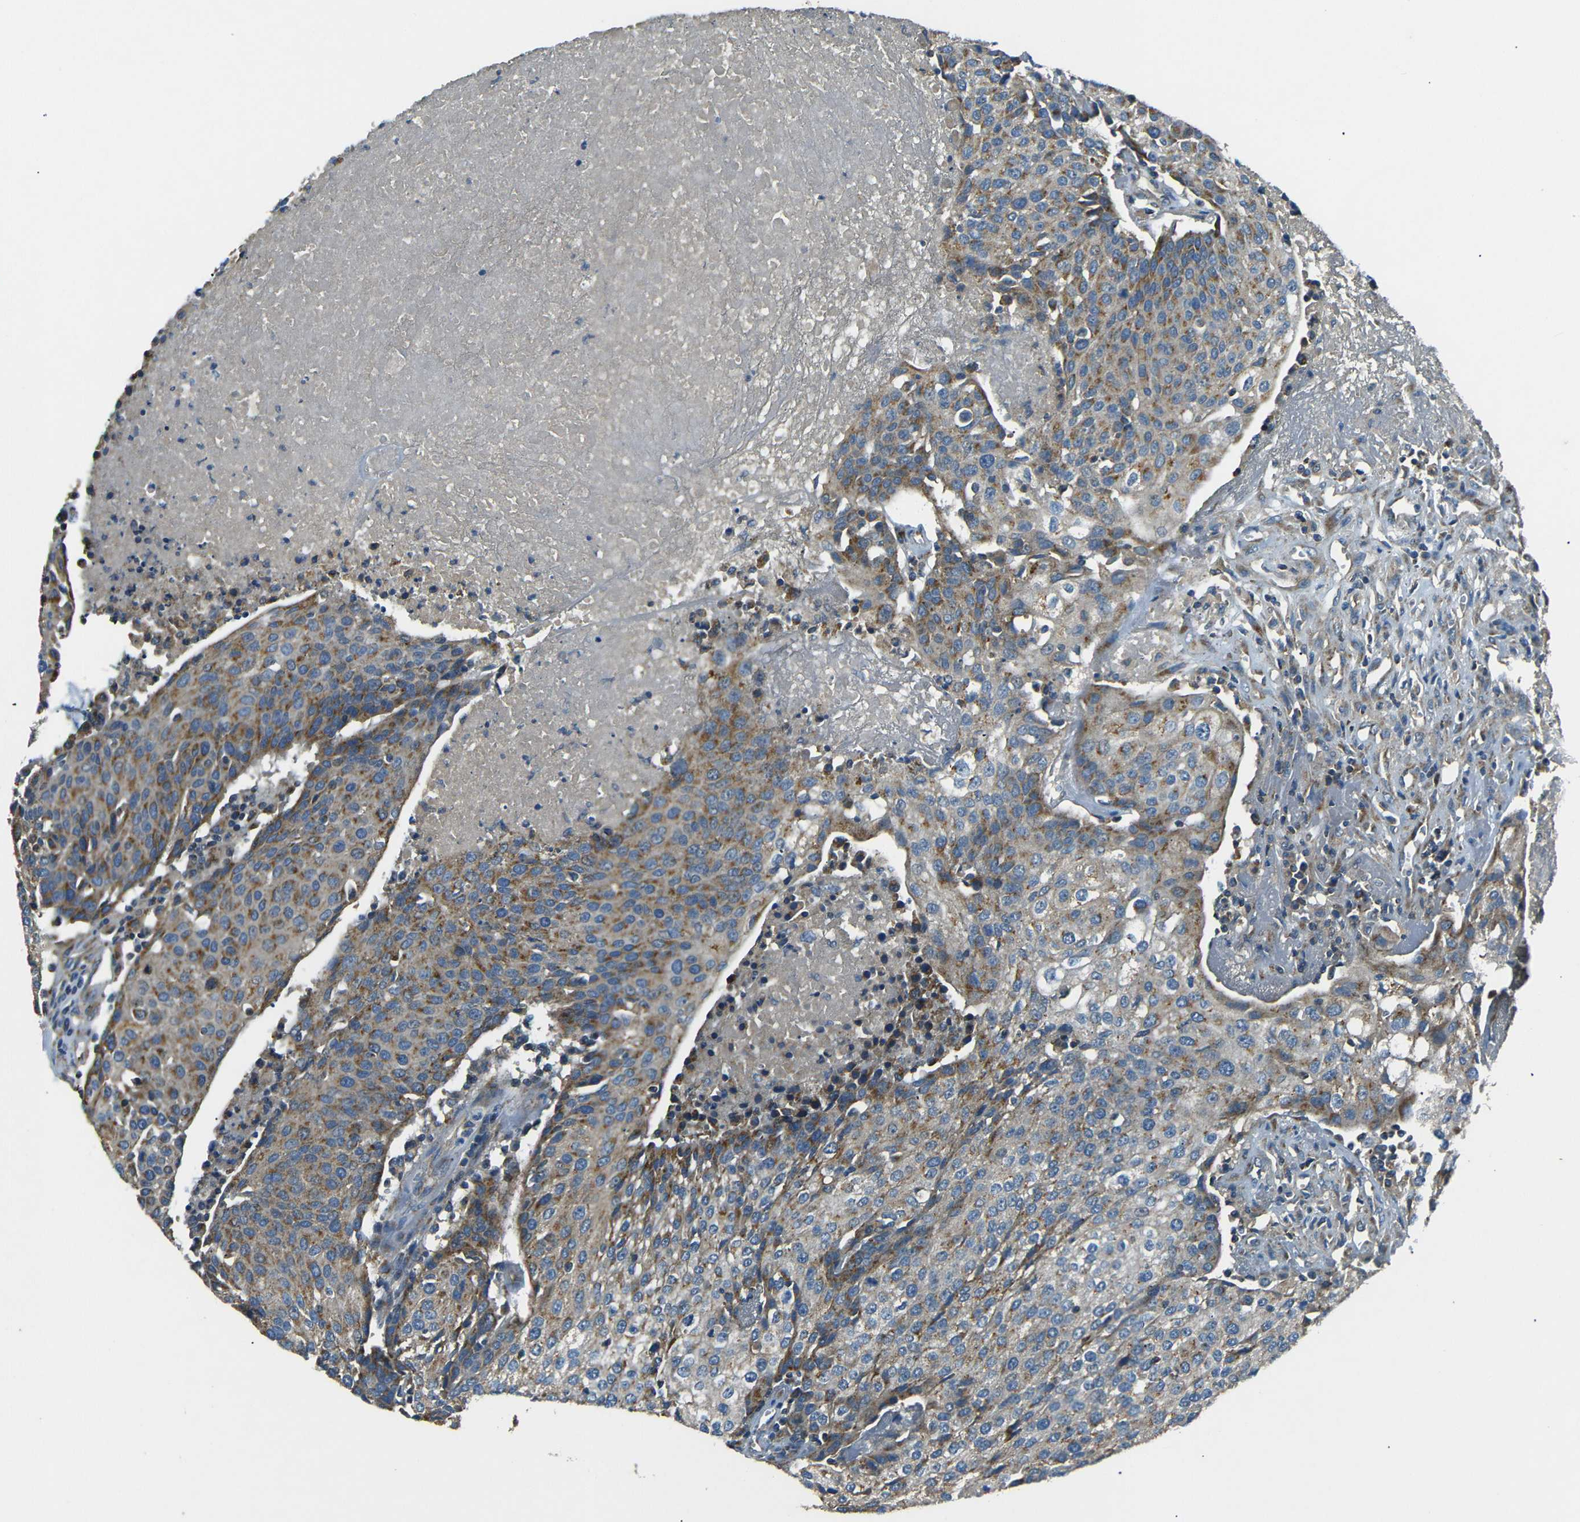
{"staining": {"intensity": "moderate", "quantity": ">75%", "location": "cytoplasmic/membranous"}, "tissue": "urothelial cancer", "cell_type": "Tumor cells", "image_type": "cancer", "snomed": [{"axis": "morphology", "description": "Urothelial carcinoma, High grade"}, {"axis": "topography", "description": "Urinary bladder"}], "caption": "High-grade urothelial carcinoma was stained to show a protein in brown. There is medium levels of moderate cytoplasmic/membranous expression in approximately >75% of tumor cells.", "gene": "NETO2", "patient": {"sex": "female", "age": 85}}